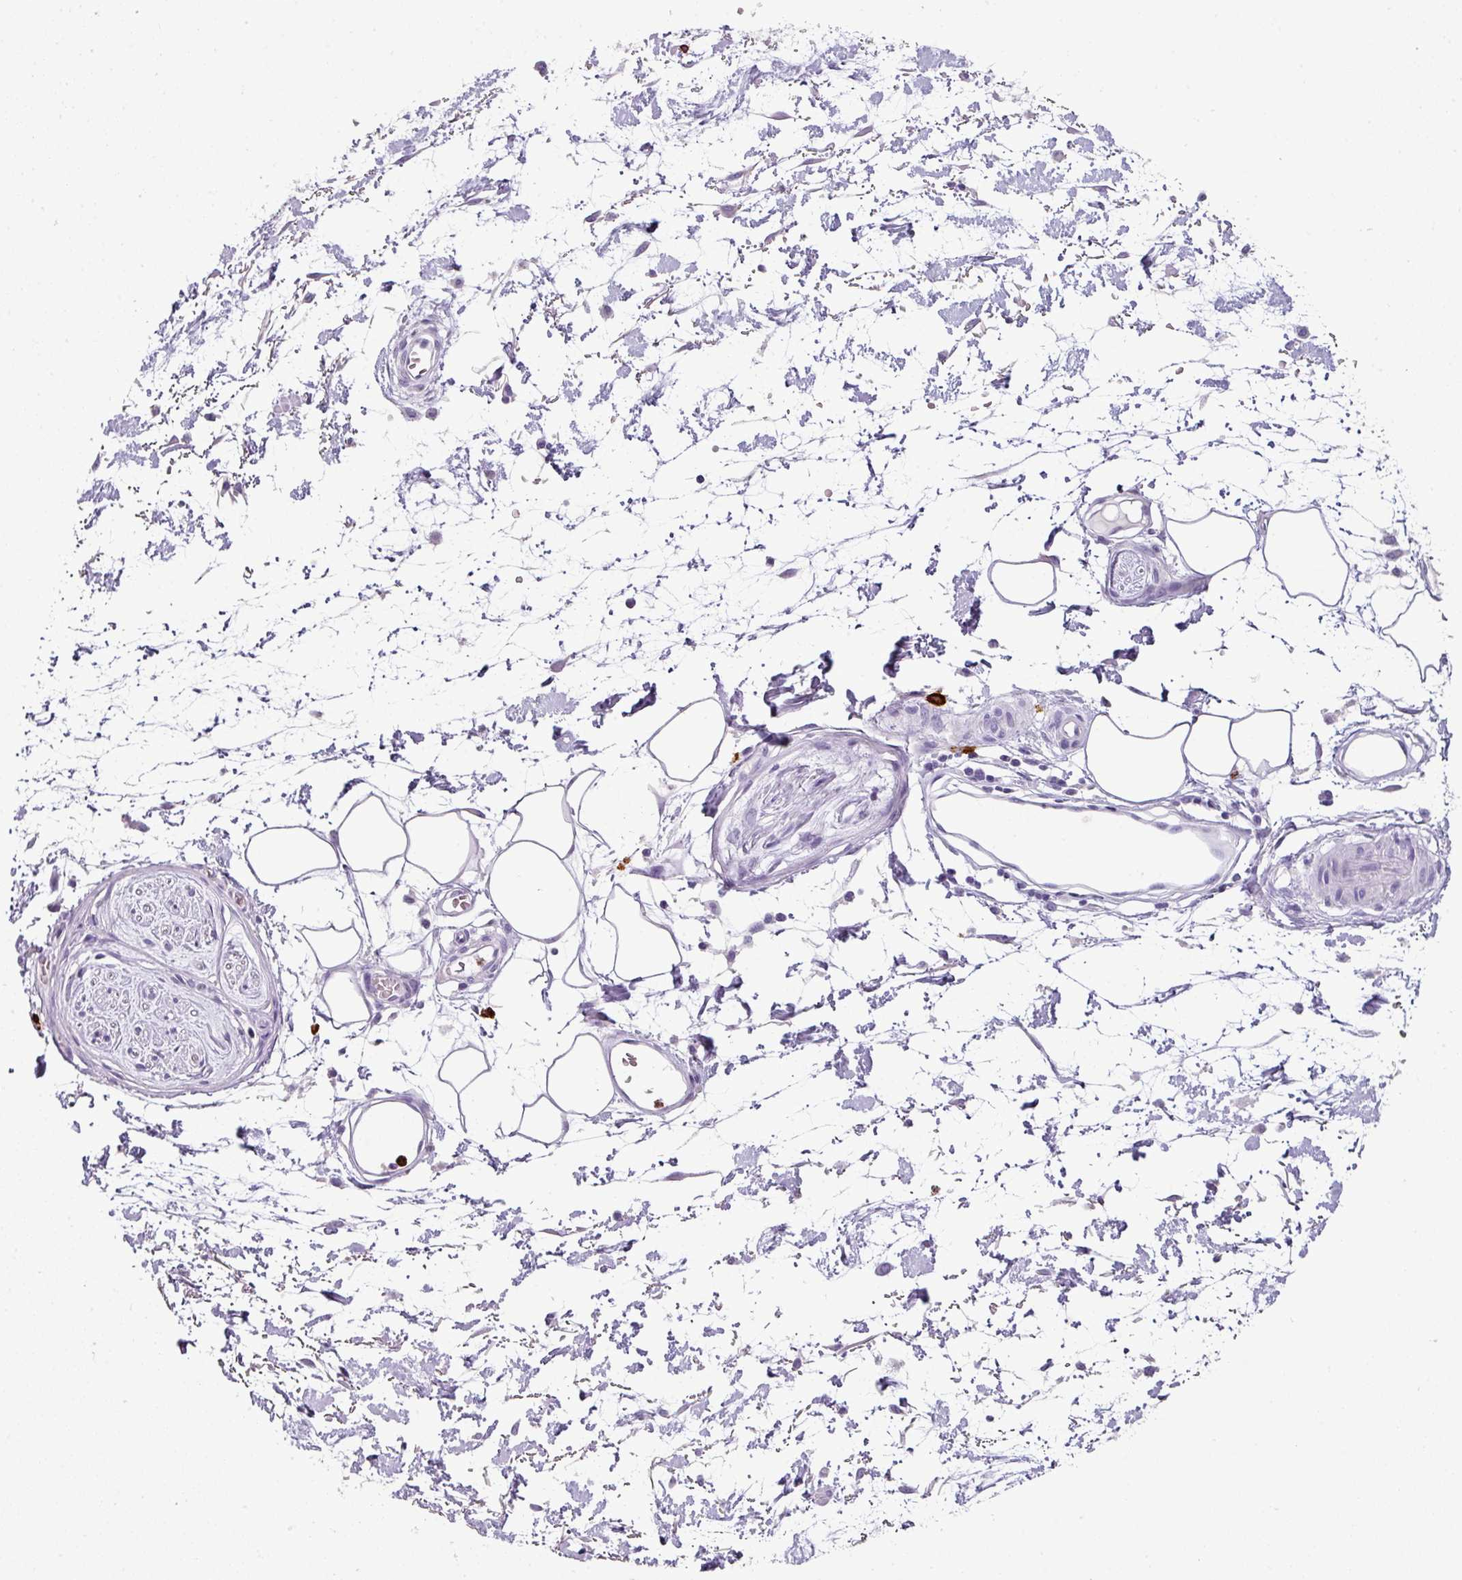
{"staining": {"intensity": "negative", "quantity": "none", "location": "none"}, "tissue": "adipose tissue", "cell_type": "Adipocytes", "image_type": "normal", "snomed": [{"axis": "morphology", "description": "Normal tissue, NOS"}, {"axis": "topography", "description": "Vulva"}, {"axis": "topography", "description": "Peripheral nerve tissue"}], "caption": "DAB (3,3'-diaminobenzidine) immunohistochemical staining of normal adipose tissue displays no significant expression in adipocytes.", "gene": "CTSG", "patient": {"sex": "female", "age": 68}}